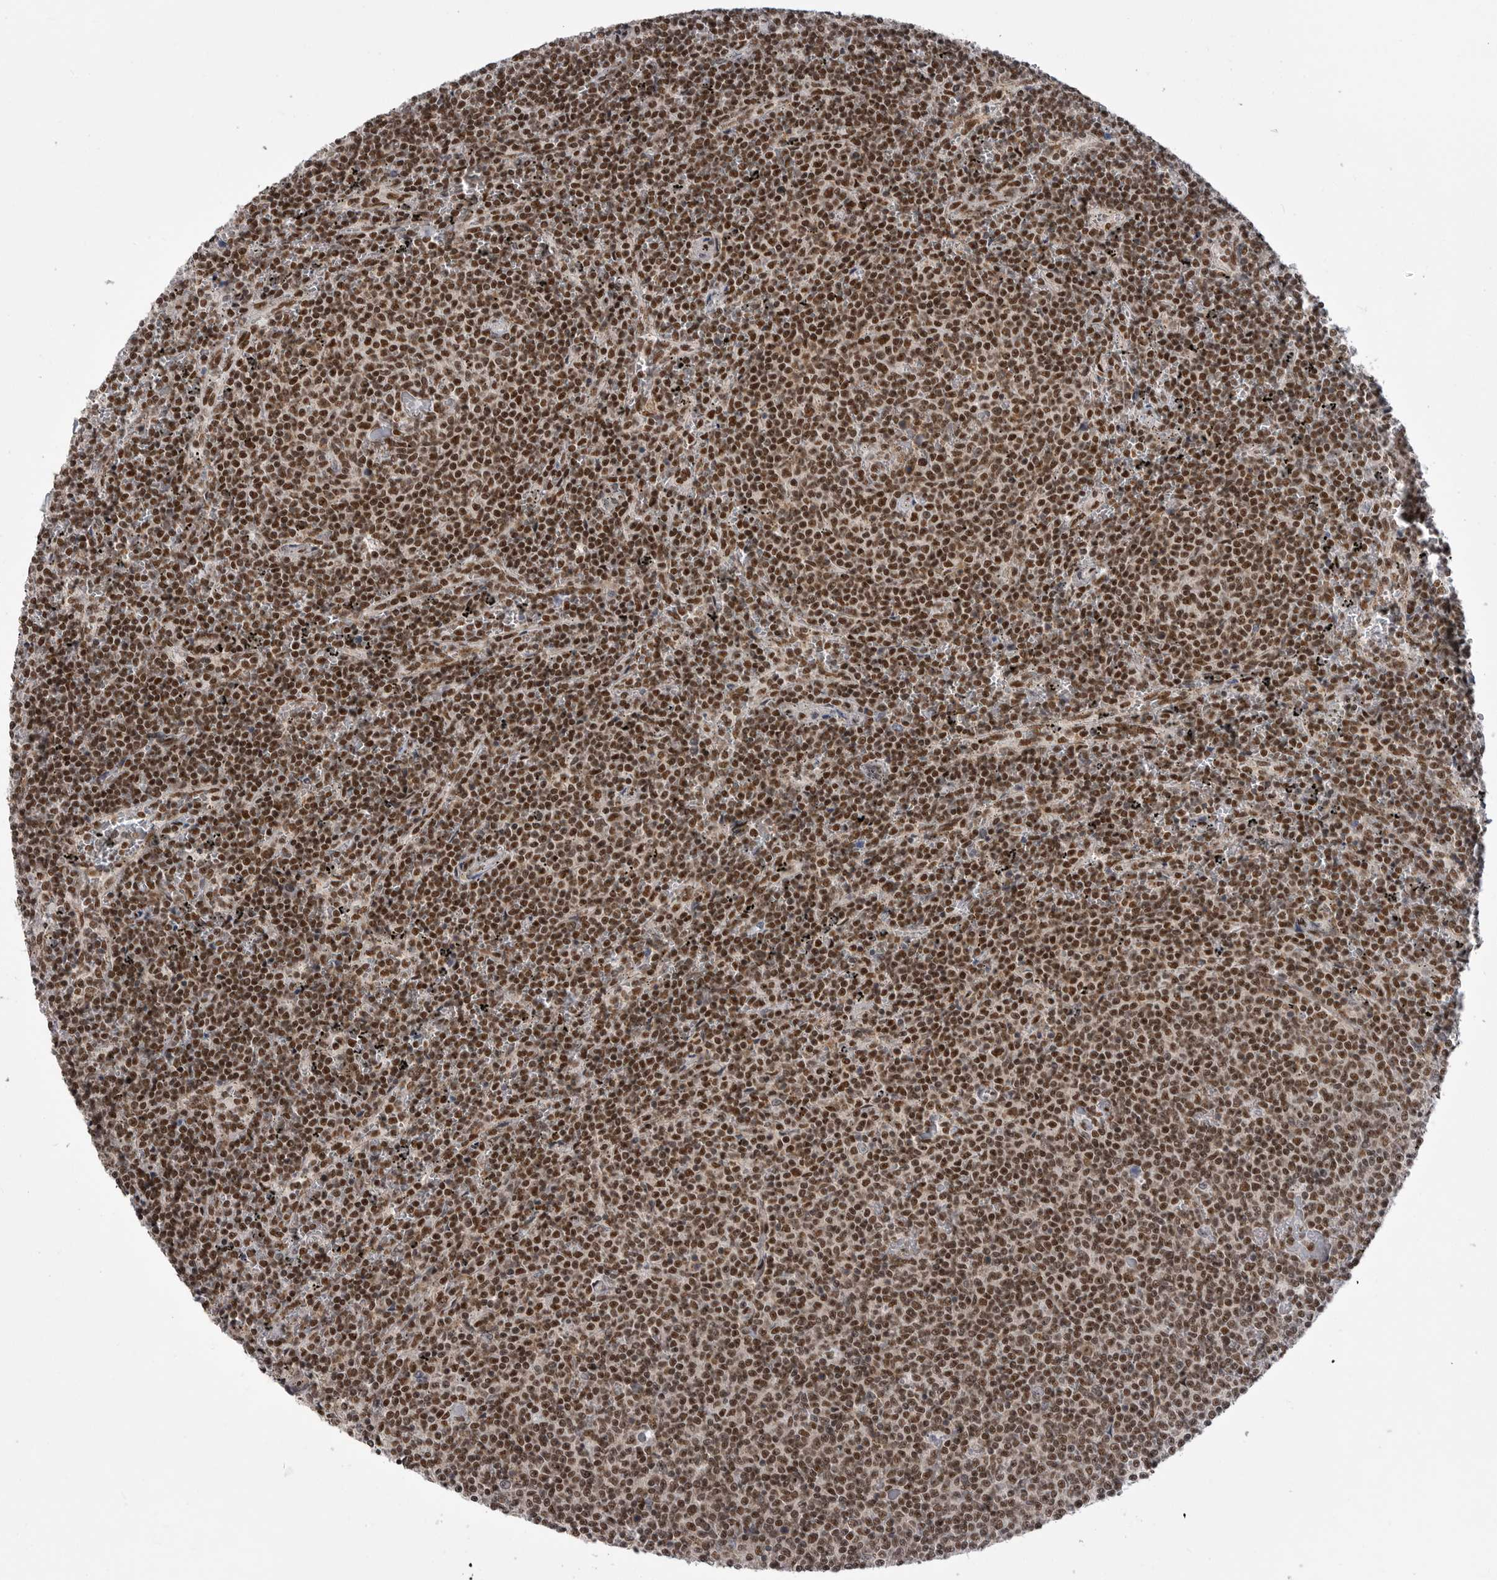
{"staining": {"intensity": "strong", "quantity": ">75%", "location": "nuclear"}, "tissue": "lymphoma", "cell_type": "Tumor cells", "image_type": "cancer", "snomed": [{"axis": "morphology", "description": "Malignant lymphoma, non-Hodgkin's type, Low grade"}, {"axis": "topography", "description": "Spleen"}], "caption": "Lymphoma stained with immunohistochemistry exhibits strong nuclear expression in about >75% of tumor cells.", "gene": "PPP1R8", "patient": {"sex": "female", "age": 50}}